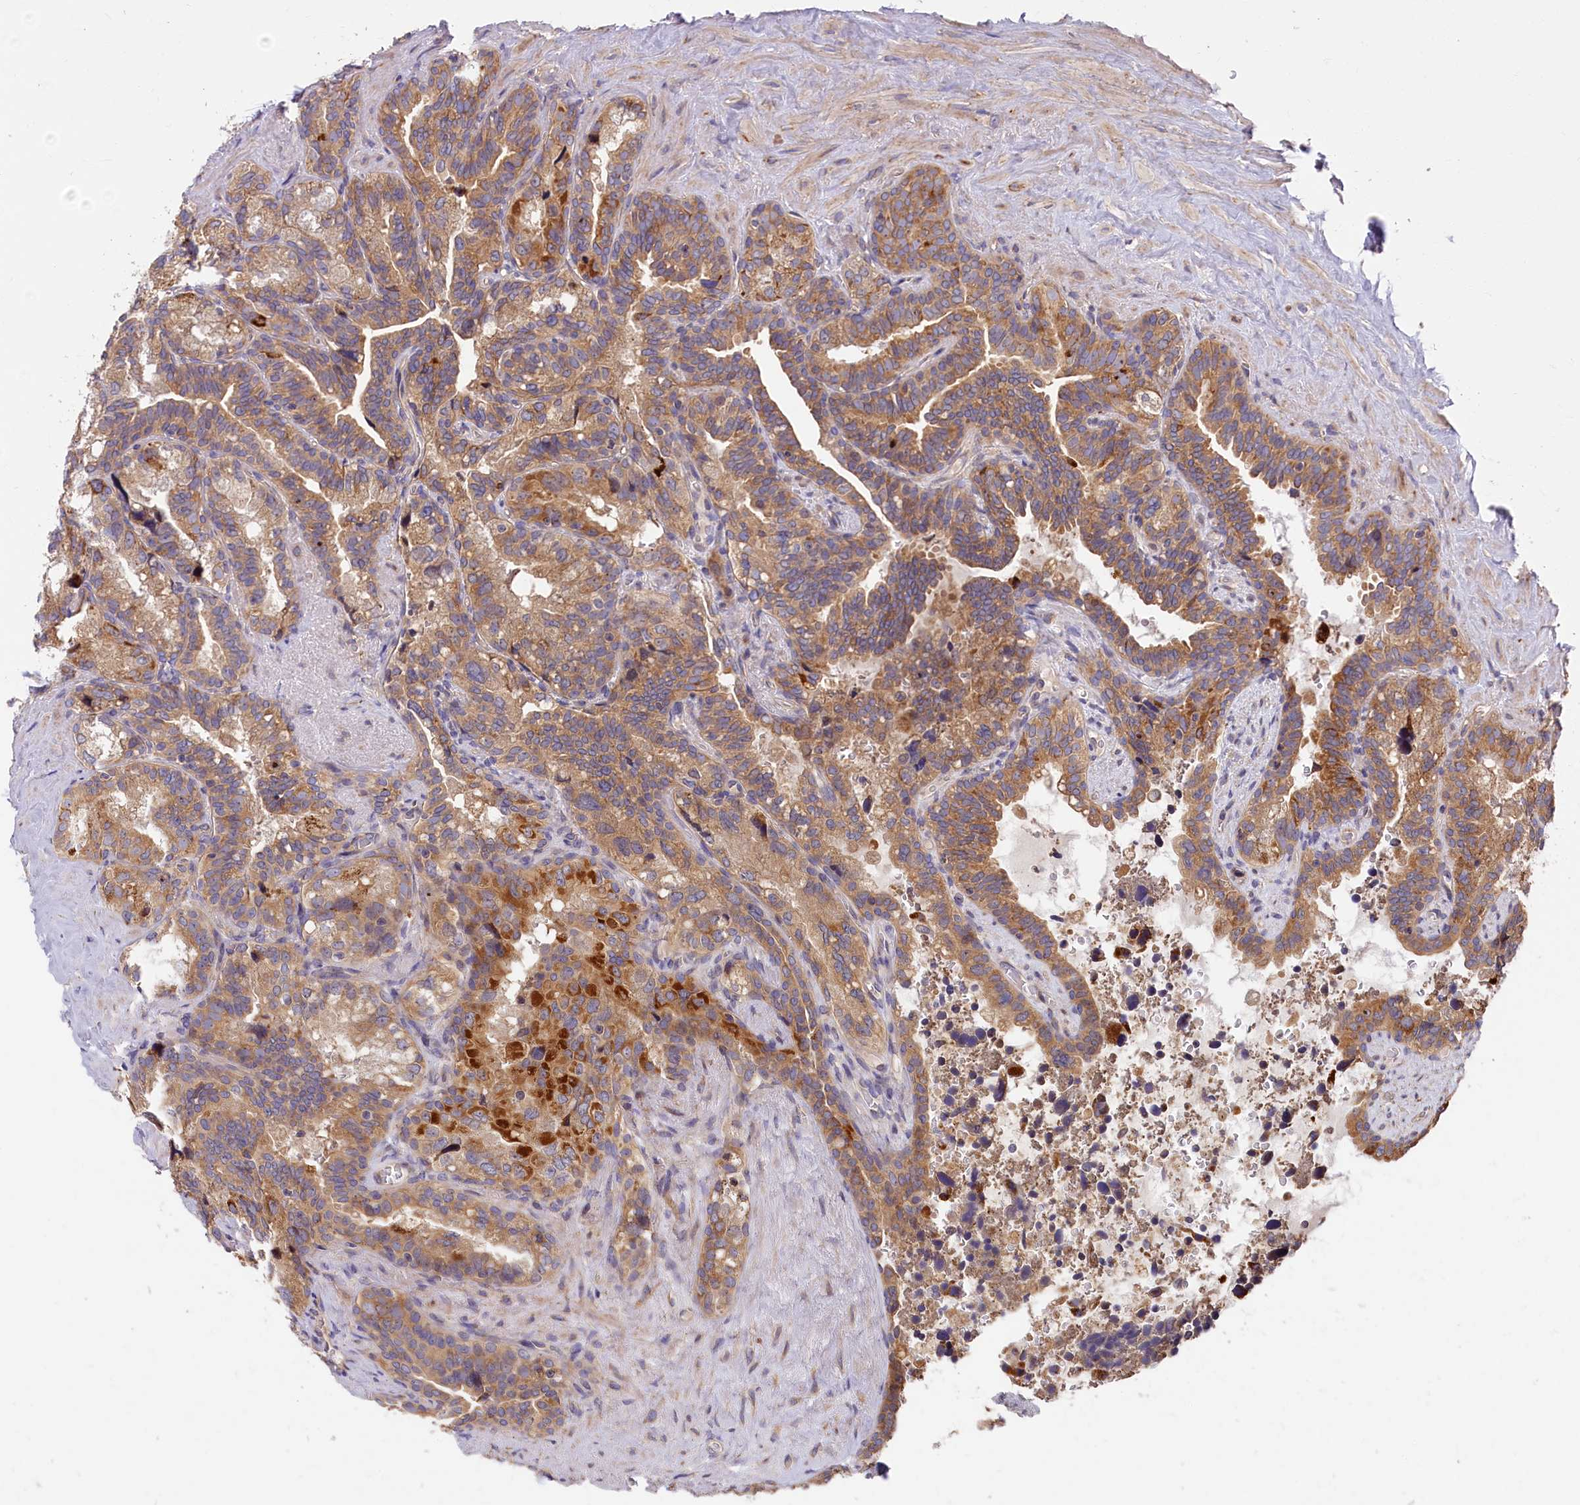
{"staining": {"intensity": "moderate", "quantity": ">75%", "location": "cytoplasmic/membranous"}, "tissue": "seminal vesicle", "cell_type": "Glandular cells", "image_type": "normal", "snomed": [{"axis": "morphology", "description": "Normal tissue, NOS"}, {"axis": "topography", "description": "Seminal veicle"}], "caption": "Protein staining displays moderate cytoplasmic/membranous expression in approximately >75% of glandular cells in benign seminal vesicle.", "gene": "CEP44", "patient": {"sex": "male", "age": 68}}